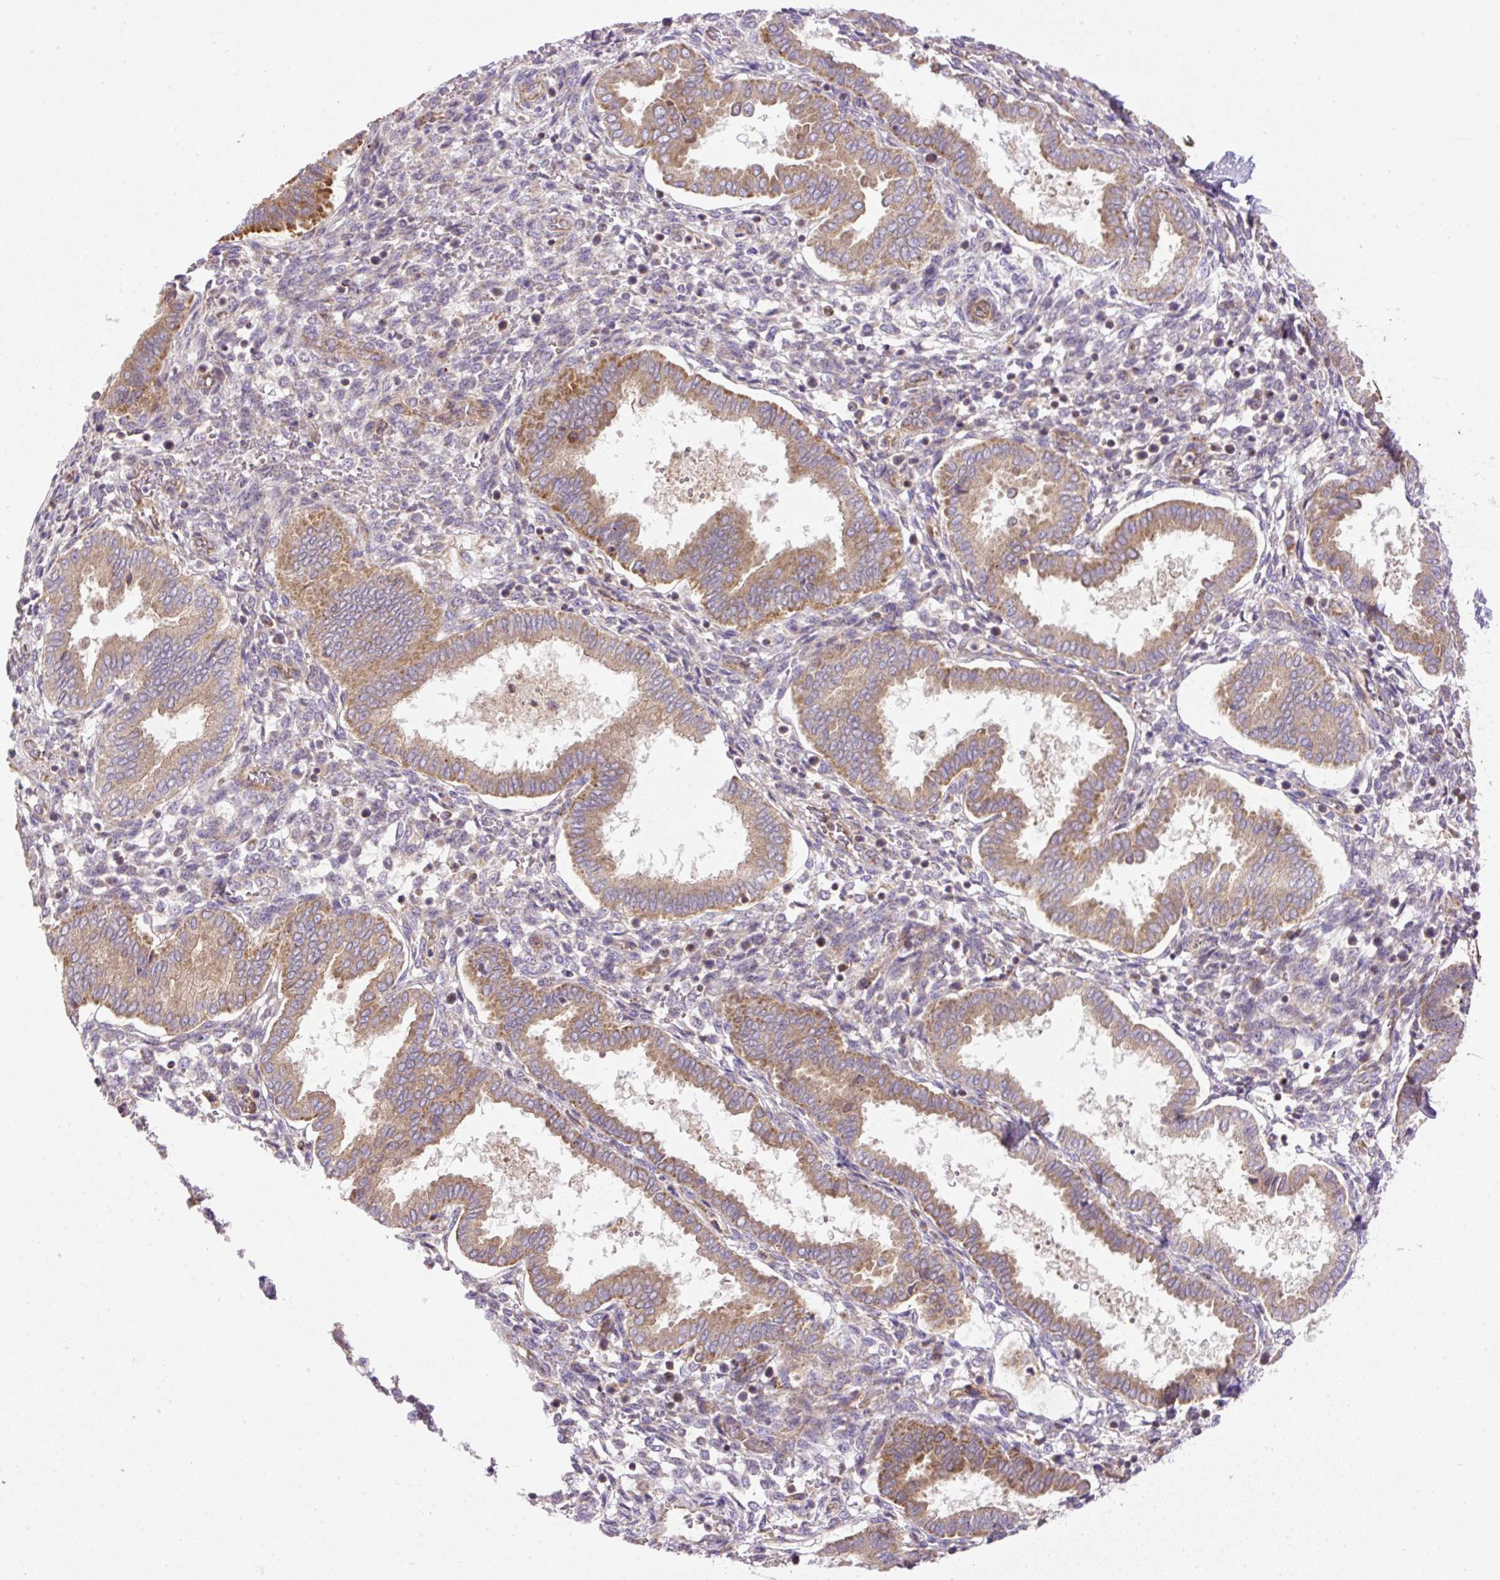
{"staining": {"intensity": "weak", "quantity": "<25%", "location": "cytoplasmic/membranous"}, "tissue": "endometrium", "cell_type": "Cells in endometrial stroma", "image_type": "normal", "snomed": [{"axis": "morphology", "description": "Normal tissue, NOS"}, {"axis": "topography", "description": "Endometrium"}], "caption": "DAB immunohistochemical staining of benign endometrium reveals no significant positivity in cells in endometrial stroma.", "gene": "ZNF547", "patient": {"sex": "female", "age": 24}}